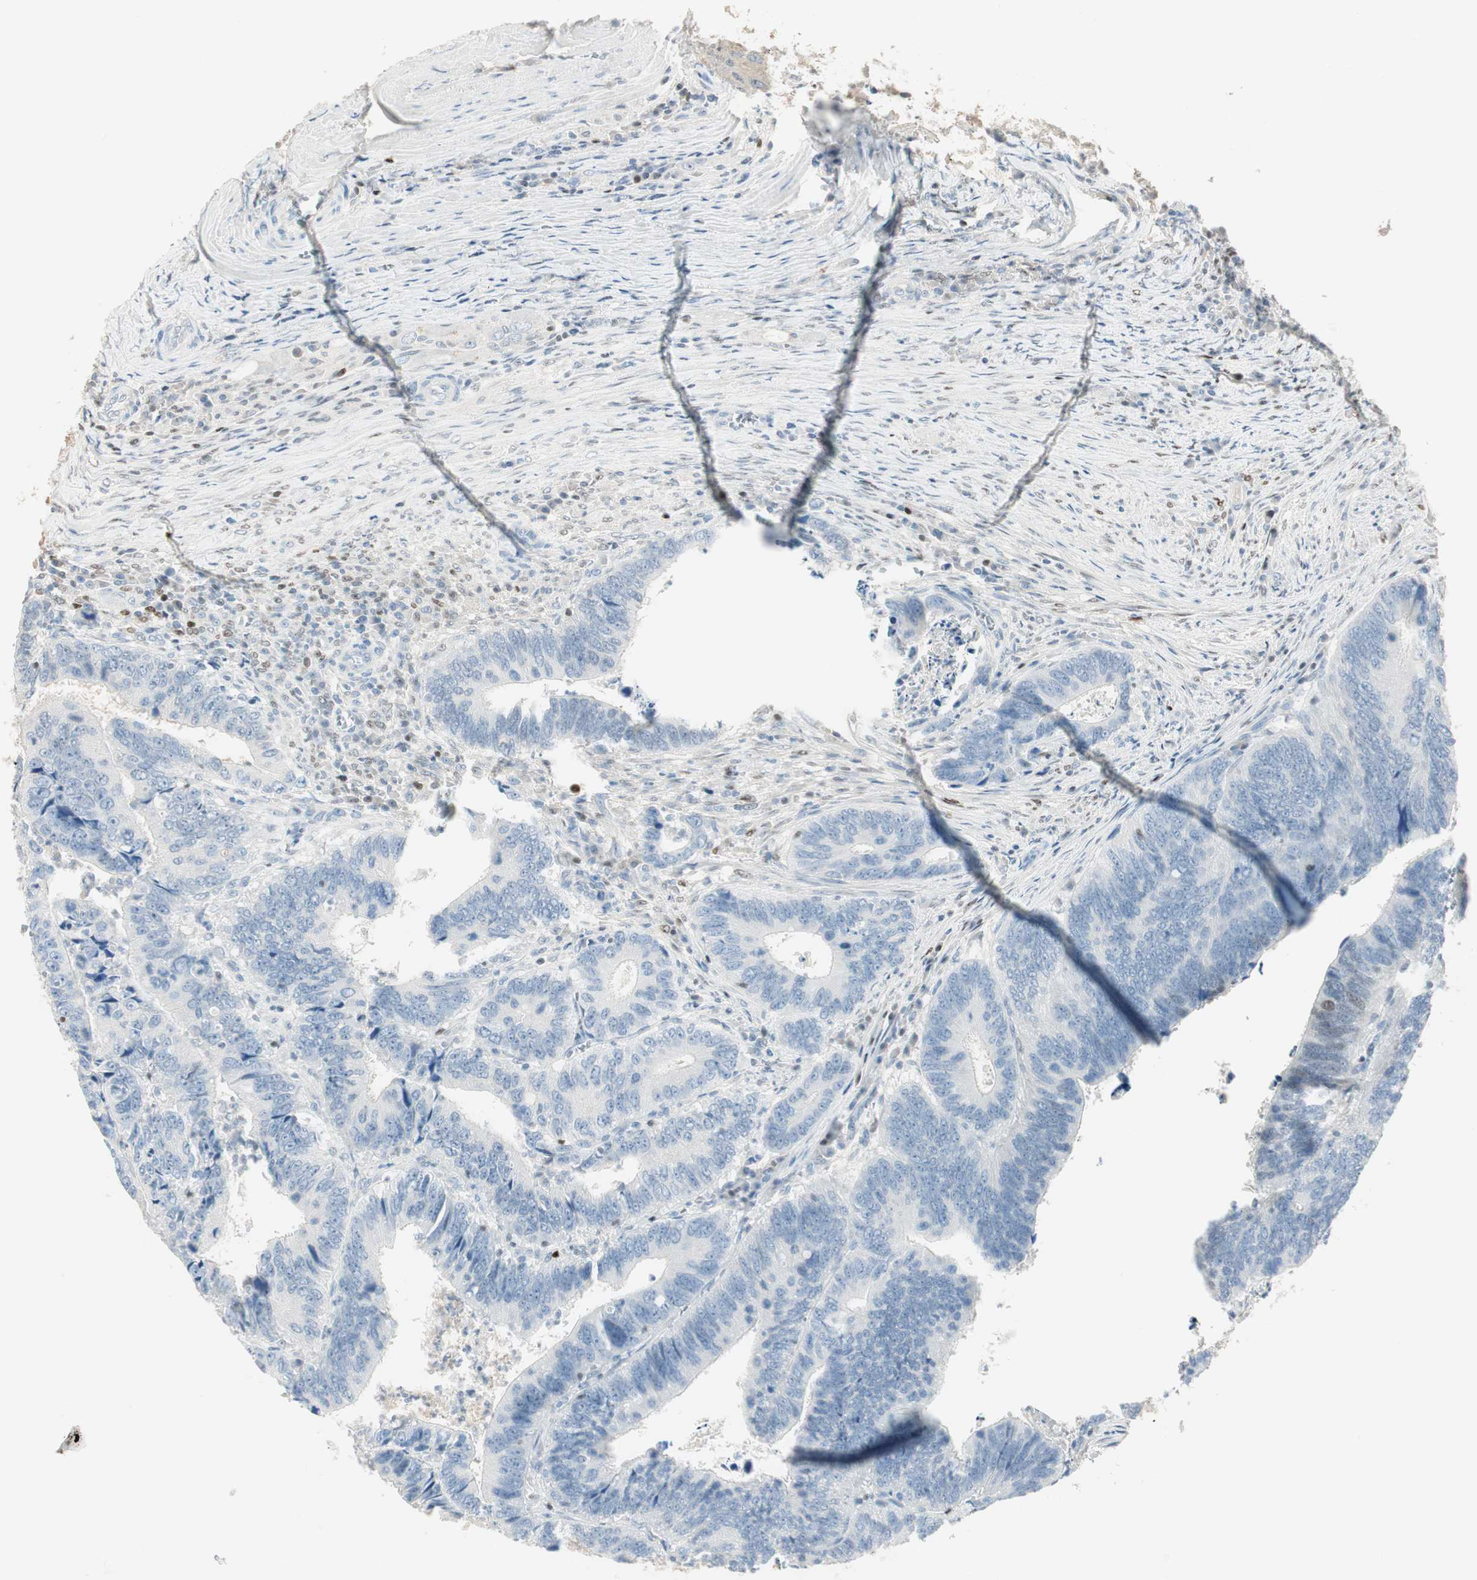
{"staining": {"intensity": "negative", "quantity": "none", "location": "none"}, "tissue": "colorectal cancer", "cell_type": "Tumor cells", "image_type": "cancer", "snomed": [{"axis": "morphology", "description": "Adenocarcinoma, NOS"}, {"axis": "topography", "description": "Colon"}], "caption": "The photomicrograph displays no significant expression in tumor cells of adenocarcinoma (colorectal).", "gene": "RUNX2", "patient": {"sex": "male", "age": 72}}